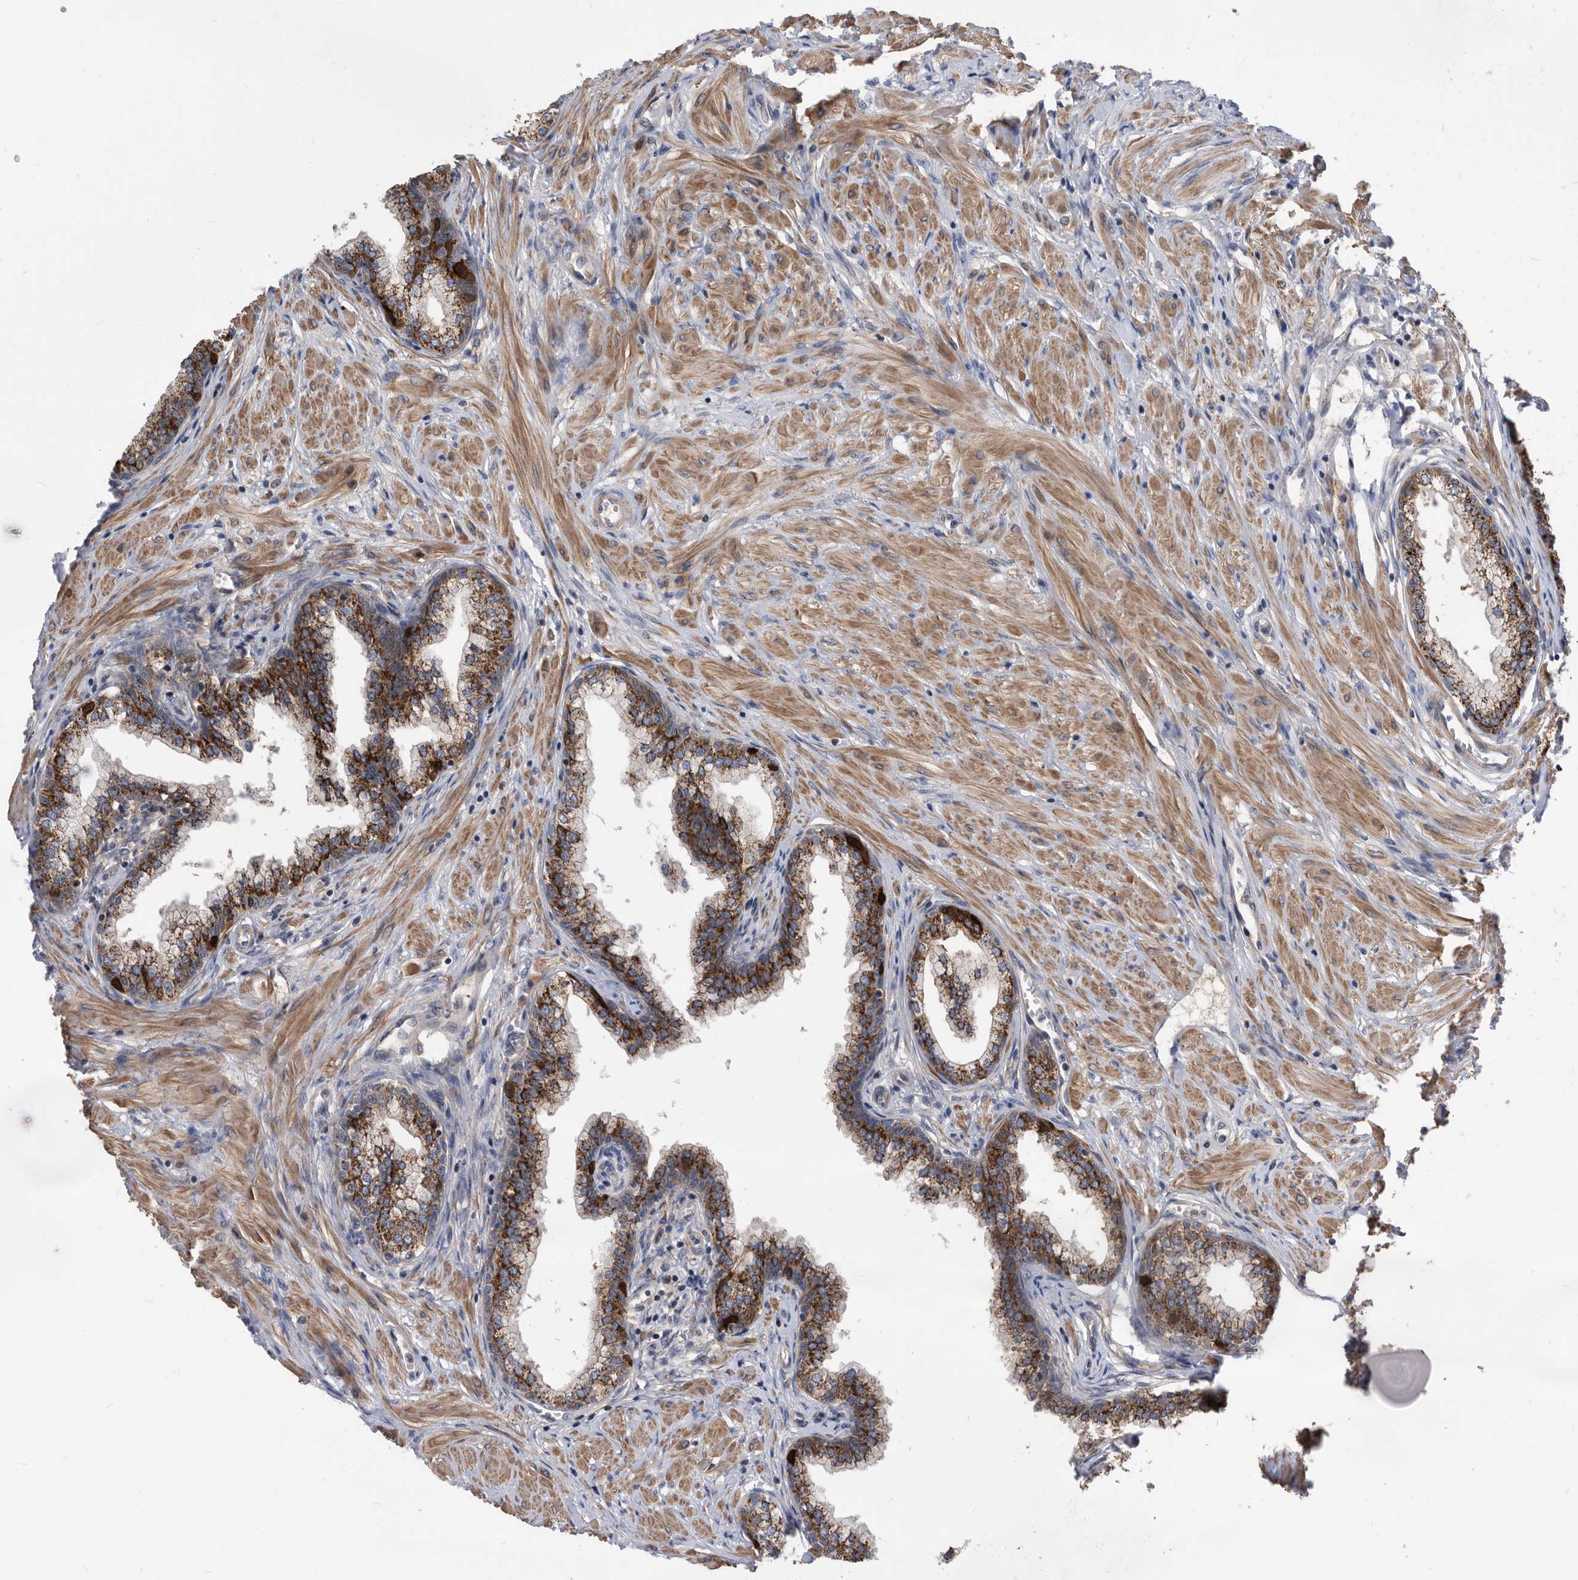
{"staining": {"intensity": "strong", "quantity": ">75%", "location": "cytoplasmic/membranous"}, "tissue": "prostate", "cell_type": "Glandular cells", "image_type": "normal", "snomed": [{"axis": "morphology", "description": "Normal tissue, NOS"}, {"axis": "morphology", "description": "Urothelial carcinoma, Low grade"}, {"axis": "topography", "description": "Urinary bladder"}, {"axis": "topography", "description": "Prostate"}], "caption": "Strong cytoplasmic/membranous staining is identified in approximately >75% of glandular cells in unremarkable prostate.", "gene": "BAIAP3", "patient": {"sex": "male", "age": 60}}